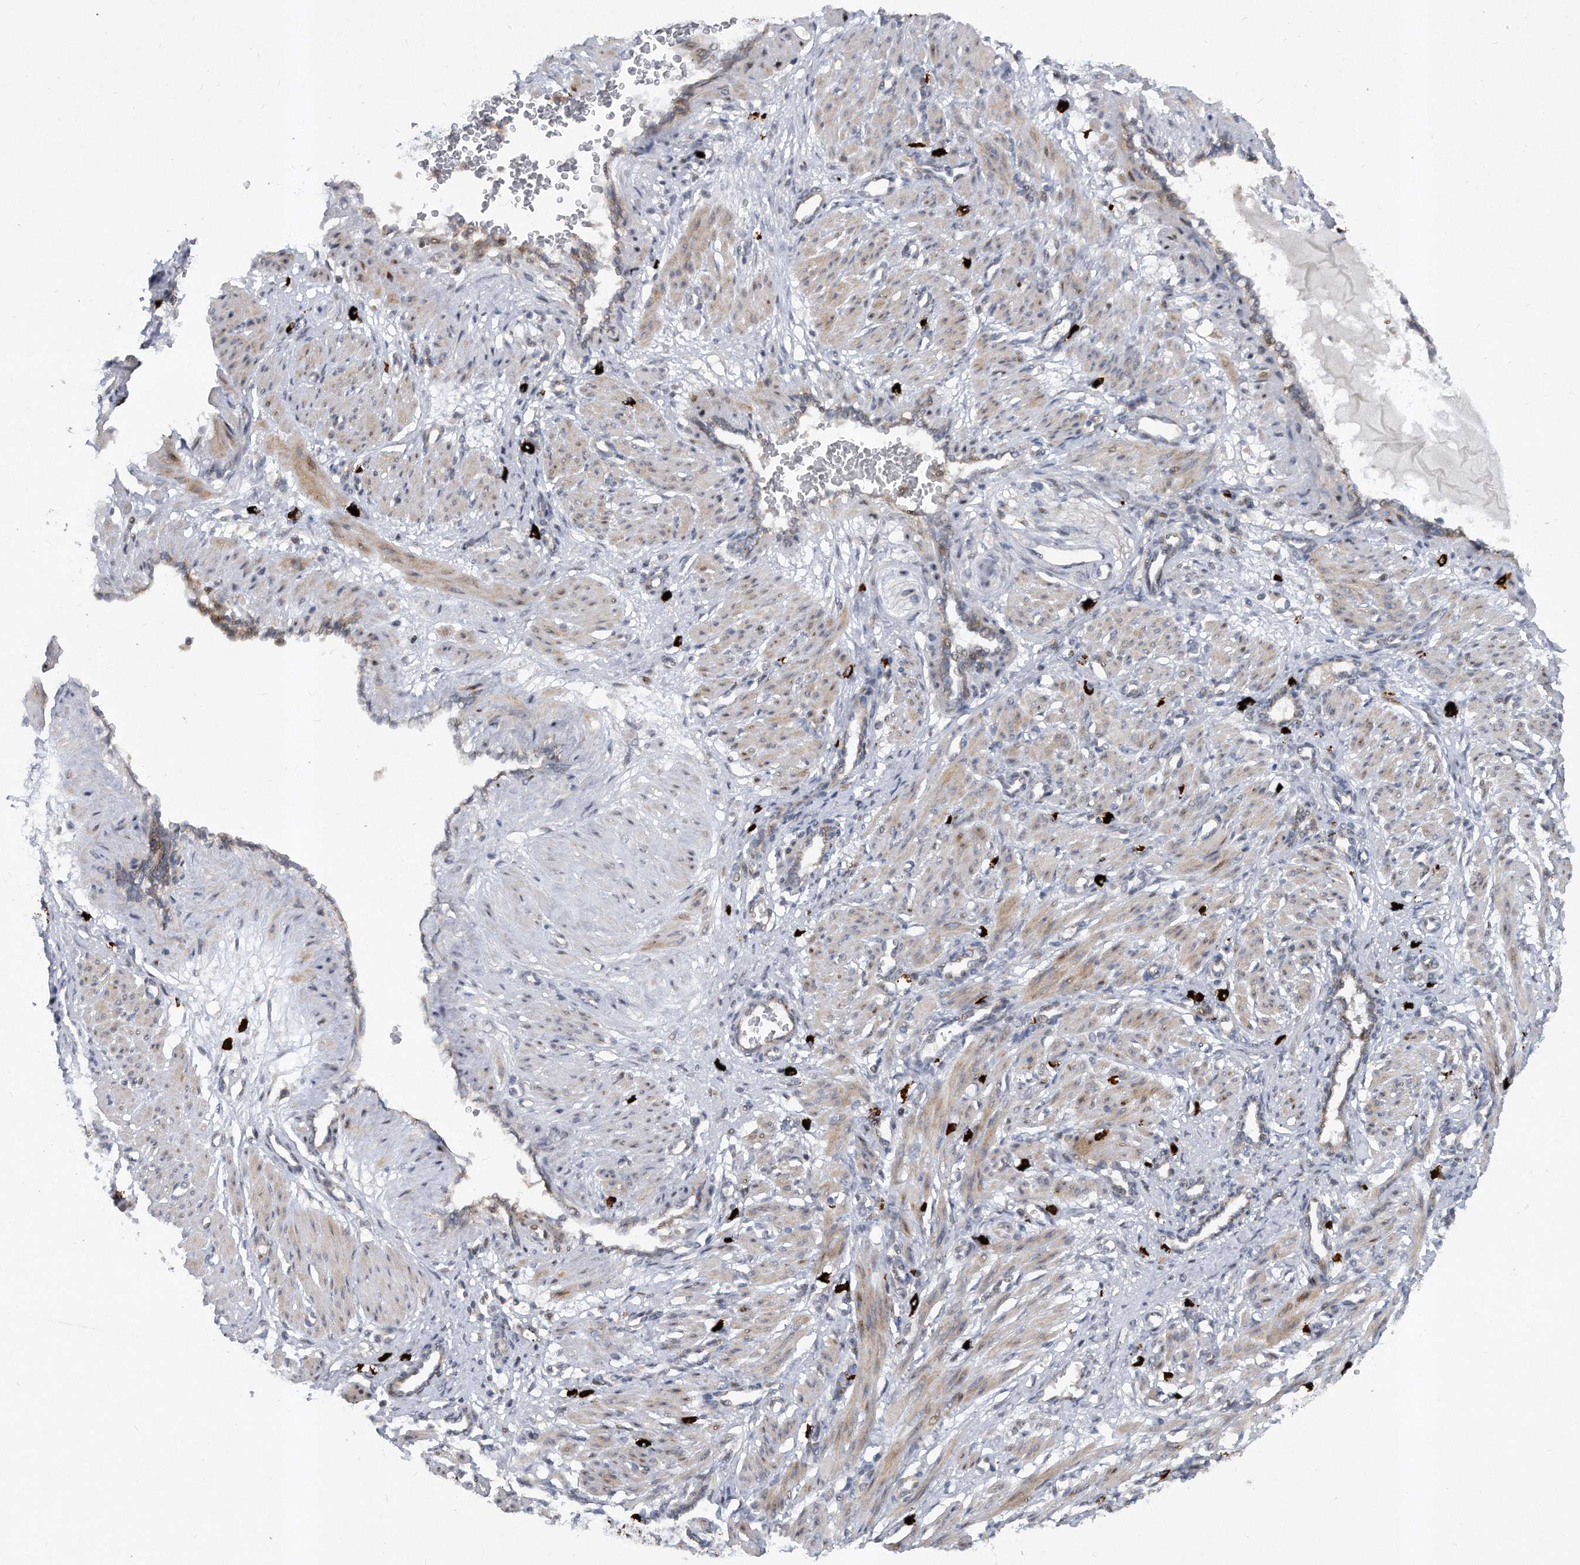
{"staining": {"intensity": "weak", "quantity": "25%-75%", "location": "cytoplasmic/membranous"}, "tissue": "smooth muscle", "cell_type": "Smooth muscle cells", "image_type": "normal", "snomed": [{"axis": "morphology", "description": "Normal tissue, NOS"}, {"axis": "topography", "description": "Endometrium"}], "caption": "Immunohistochemical staining of benign human smooth muscle shows weak cytoplasmic/membranous protein positivity in approximately 25%-75% of smooth muscle cells. (DAB = brown stain, brightfield microscopy at high magnification).", "gene": "PGBD2", "patient": {"sex": "female", "age": 33}}